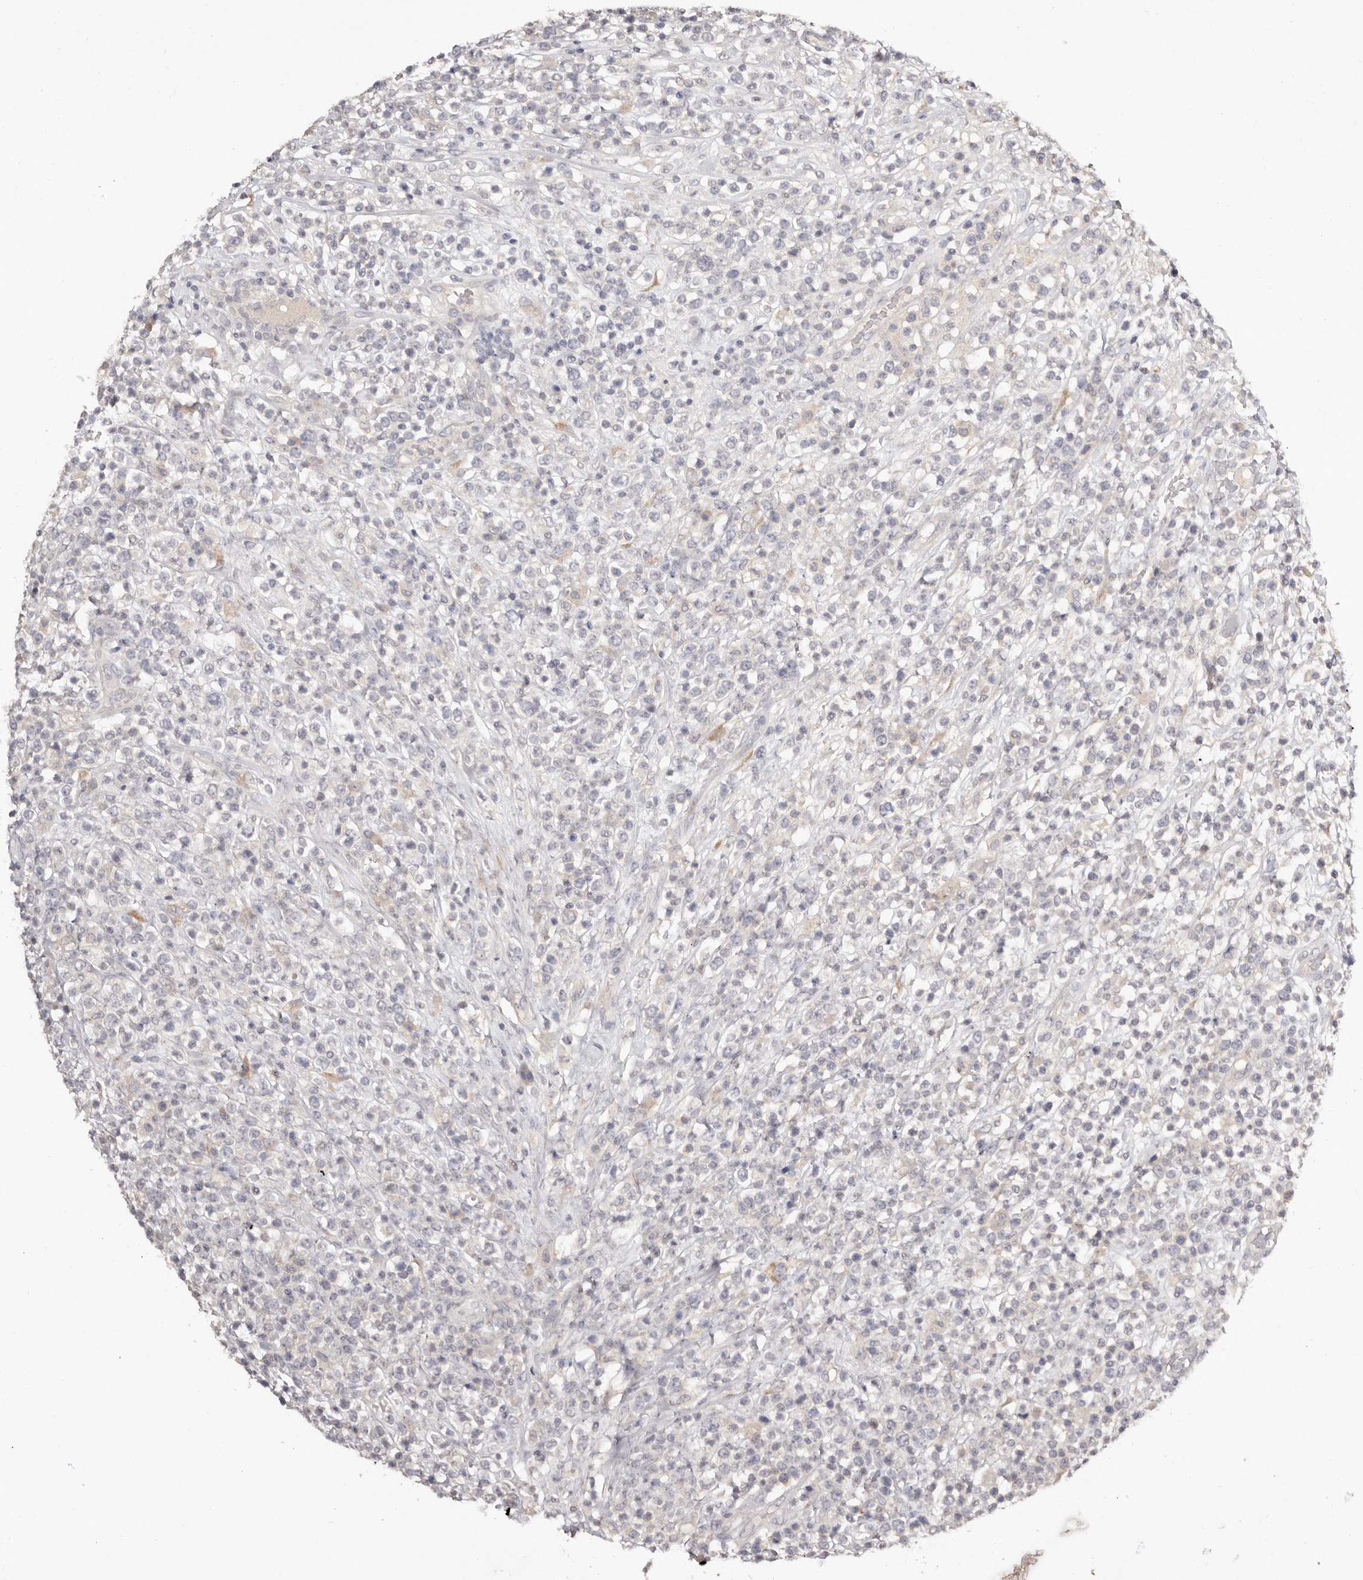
{"staining": {"intensity": "negative", "quantity": "none", "location": "none"}, "tissue": "lymphoma", "cell_type": "Tumor cells", "image_type": "cancer", "snomed": [{"axis": "morphology", "description": "Malignant lymphoma, non-Hodgkin's type, High grade"}, {"axis": "topography", "description": "Colon"}], "caption": "Immunohistochemistry photomicrograph of neoplastic tissue: lymphoma stained with DAB reveals no significant protein staining in tumor cells.", "gene": "SCUBE2", "patient": {"sex": "female", "age": 53}}